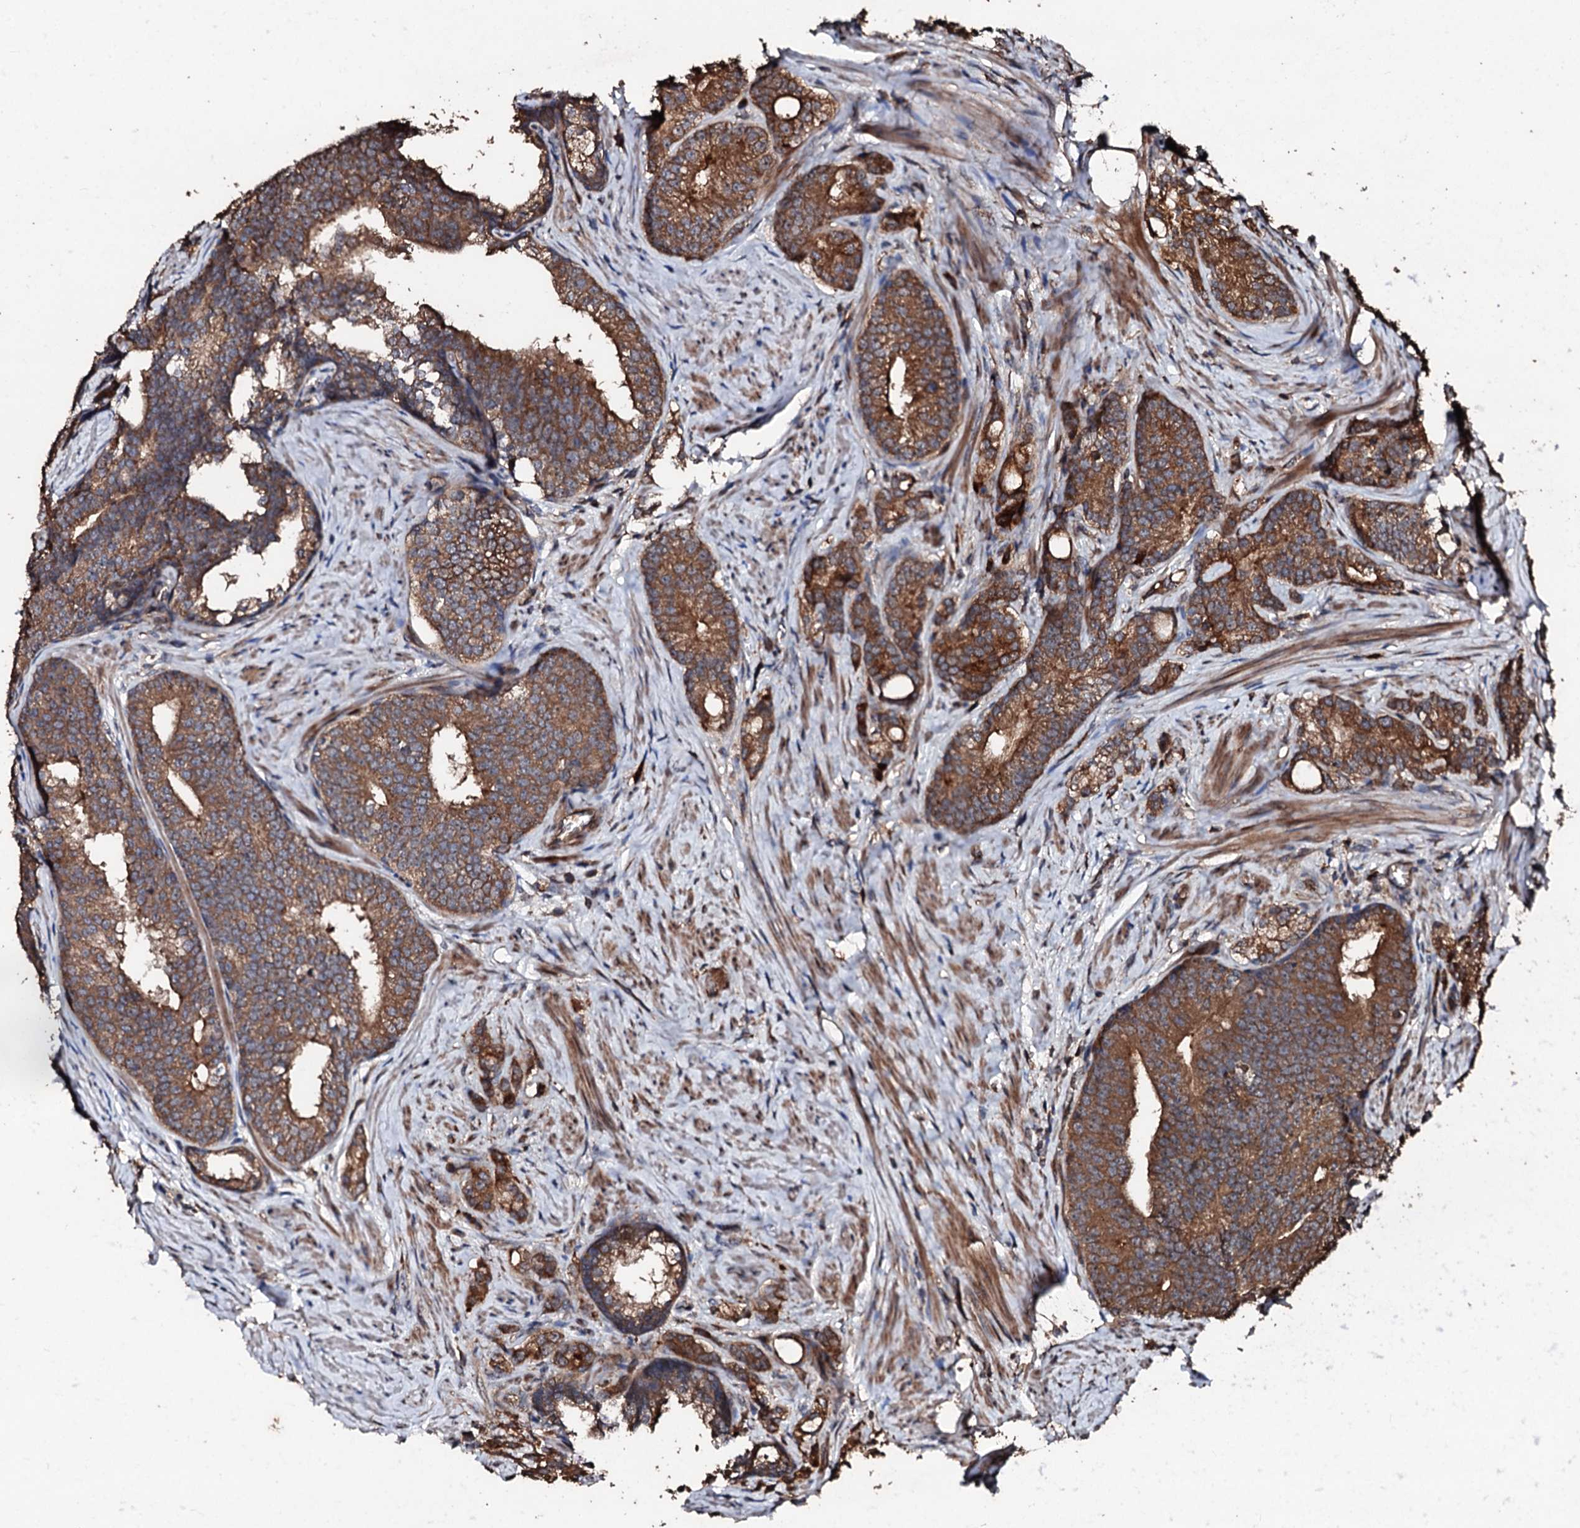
{"staining": {"intensity": "strong", "quantity": ">75%", "location": "cytoplasmic/membranous"}, "tissue": "prostate cancer", "cell_type": "Tumor cells", "image_type": "cancer", "snomed": [{"axis": "morphology", "description": "Adenocarcinoma, Low grade"}, {"axis": "topography", "description": "Prostate"}], "caption": "Brown immunohistochemical staining in prostate cancer (adenocarcinoma (low-grade)) demonstrates strong cytoplasmic/membranous staining in about >75% of tumor cells.", "gene": "KIF18A", "patient": {"sex": "male", "age": 71}}